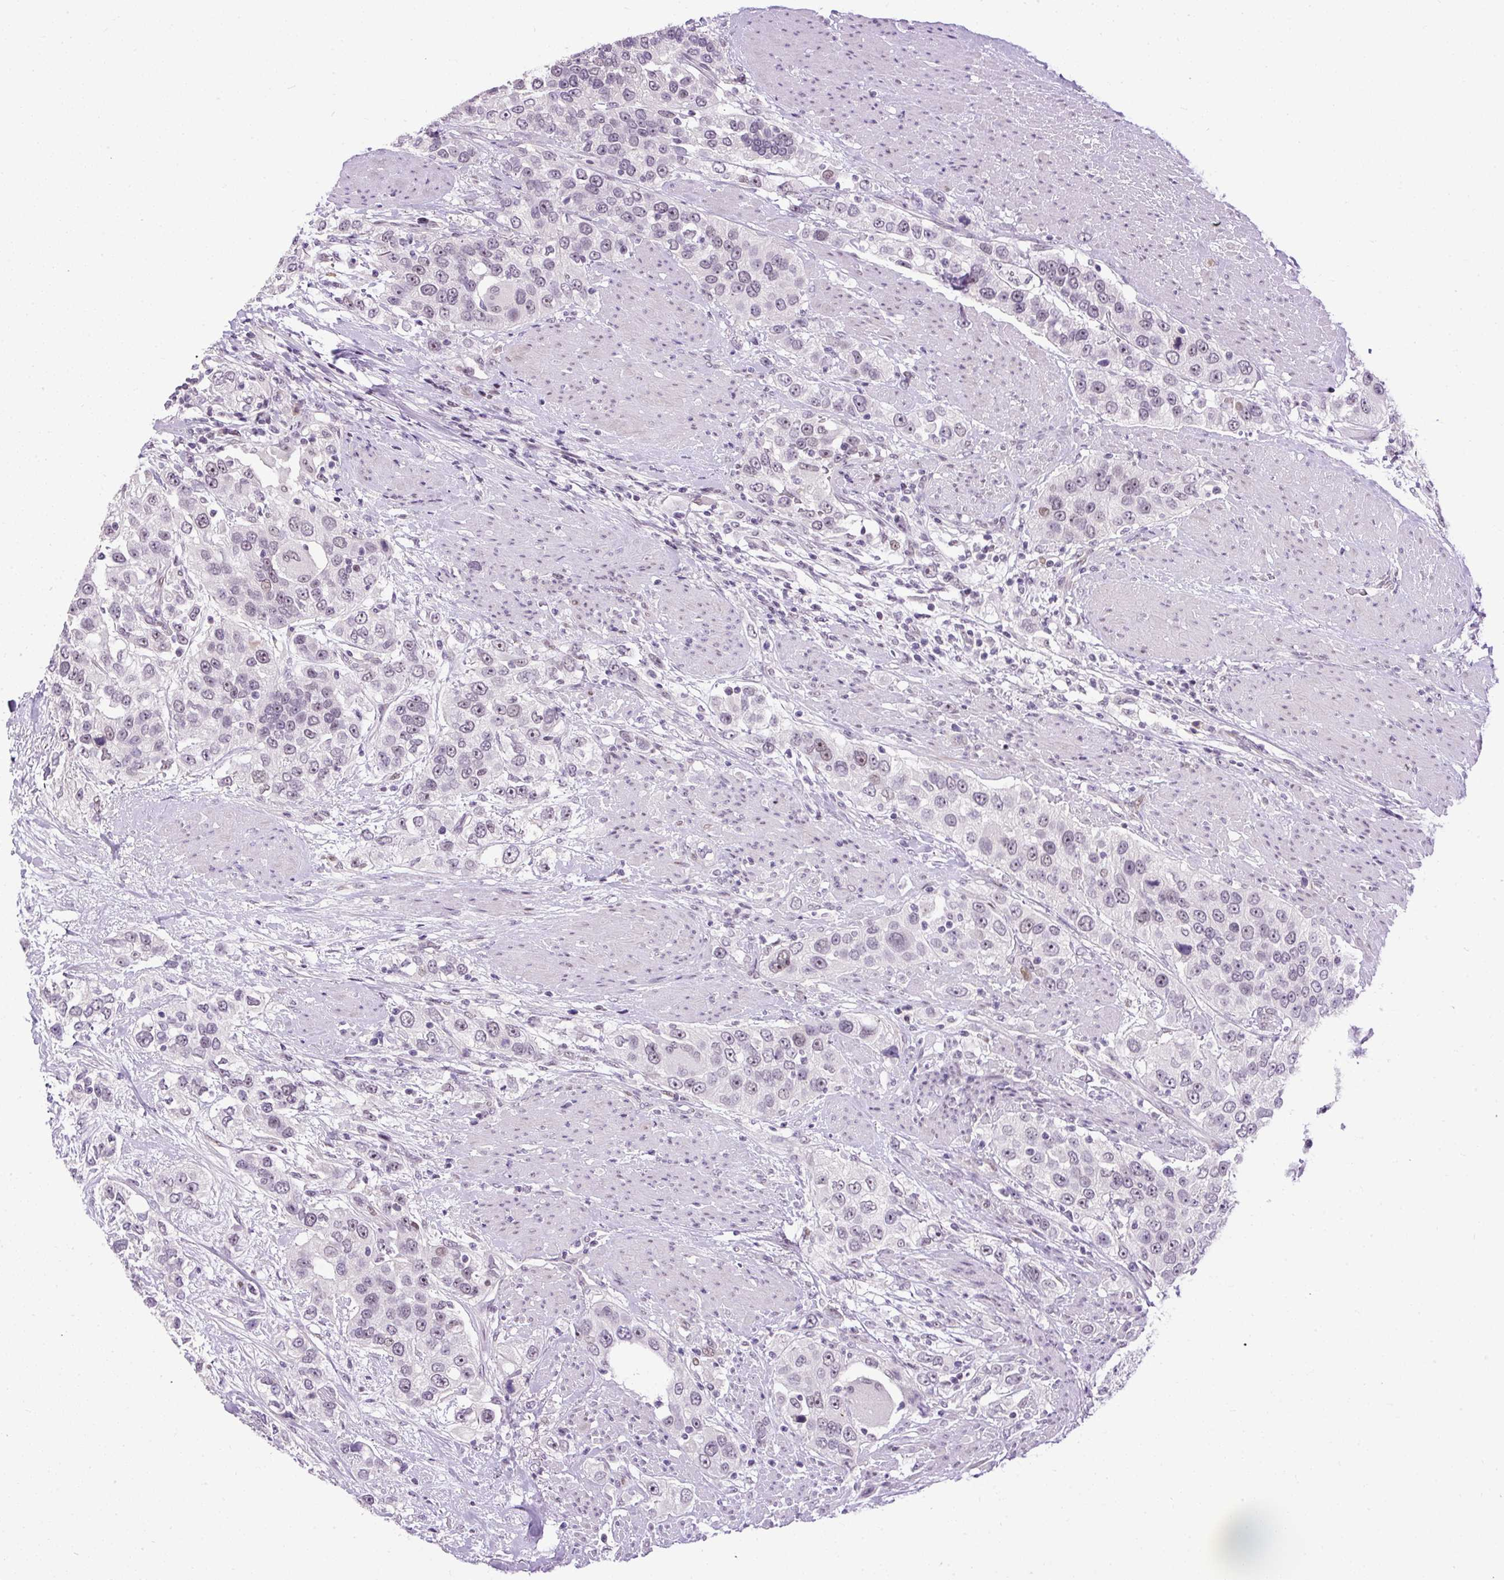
{"staining": {"intensity": "moderate", "quantity": "<25%", "location": "nuclear"}, "tissue": "urothelial cancer", "cell_type": "Tumor cells", "image_type": "cancer", "snomed": [{"axis": "morphology", "description": "Urothelial carcinoma, High grade"}, {"axis": "topography", "description": "Urinary bladder"}], "caption": "This is an image of immunohistochemistry staining of urothelial carcinoma (high-grade), which shows moderate staining in the nuclear of tumor cells.", "gene": "ARHGEF18", "patient": {"sex": "female", "age": 80}}